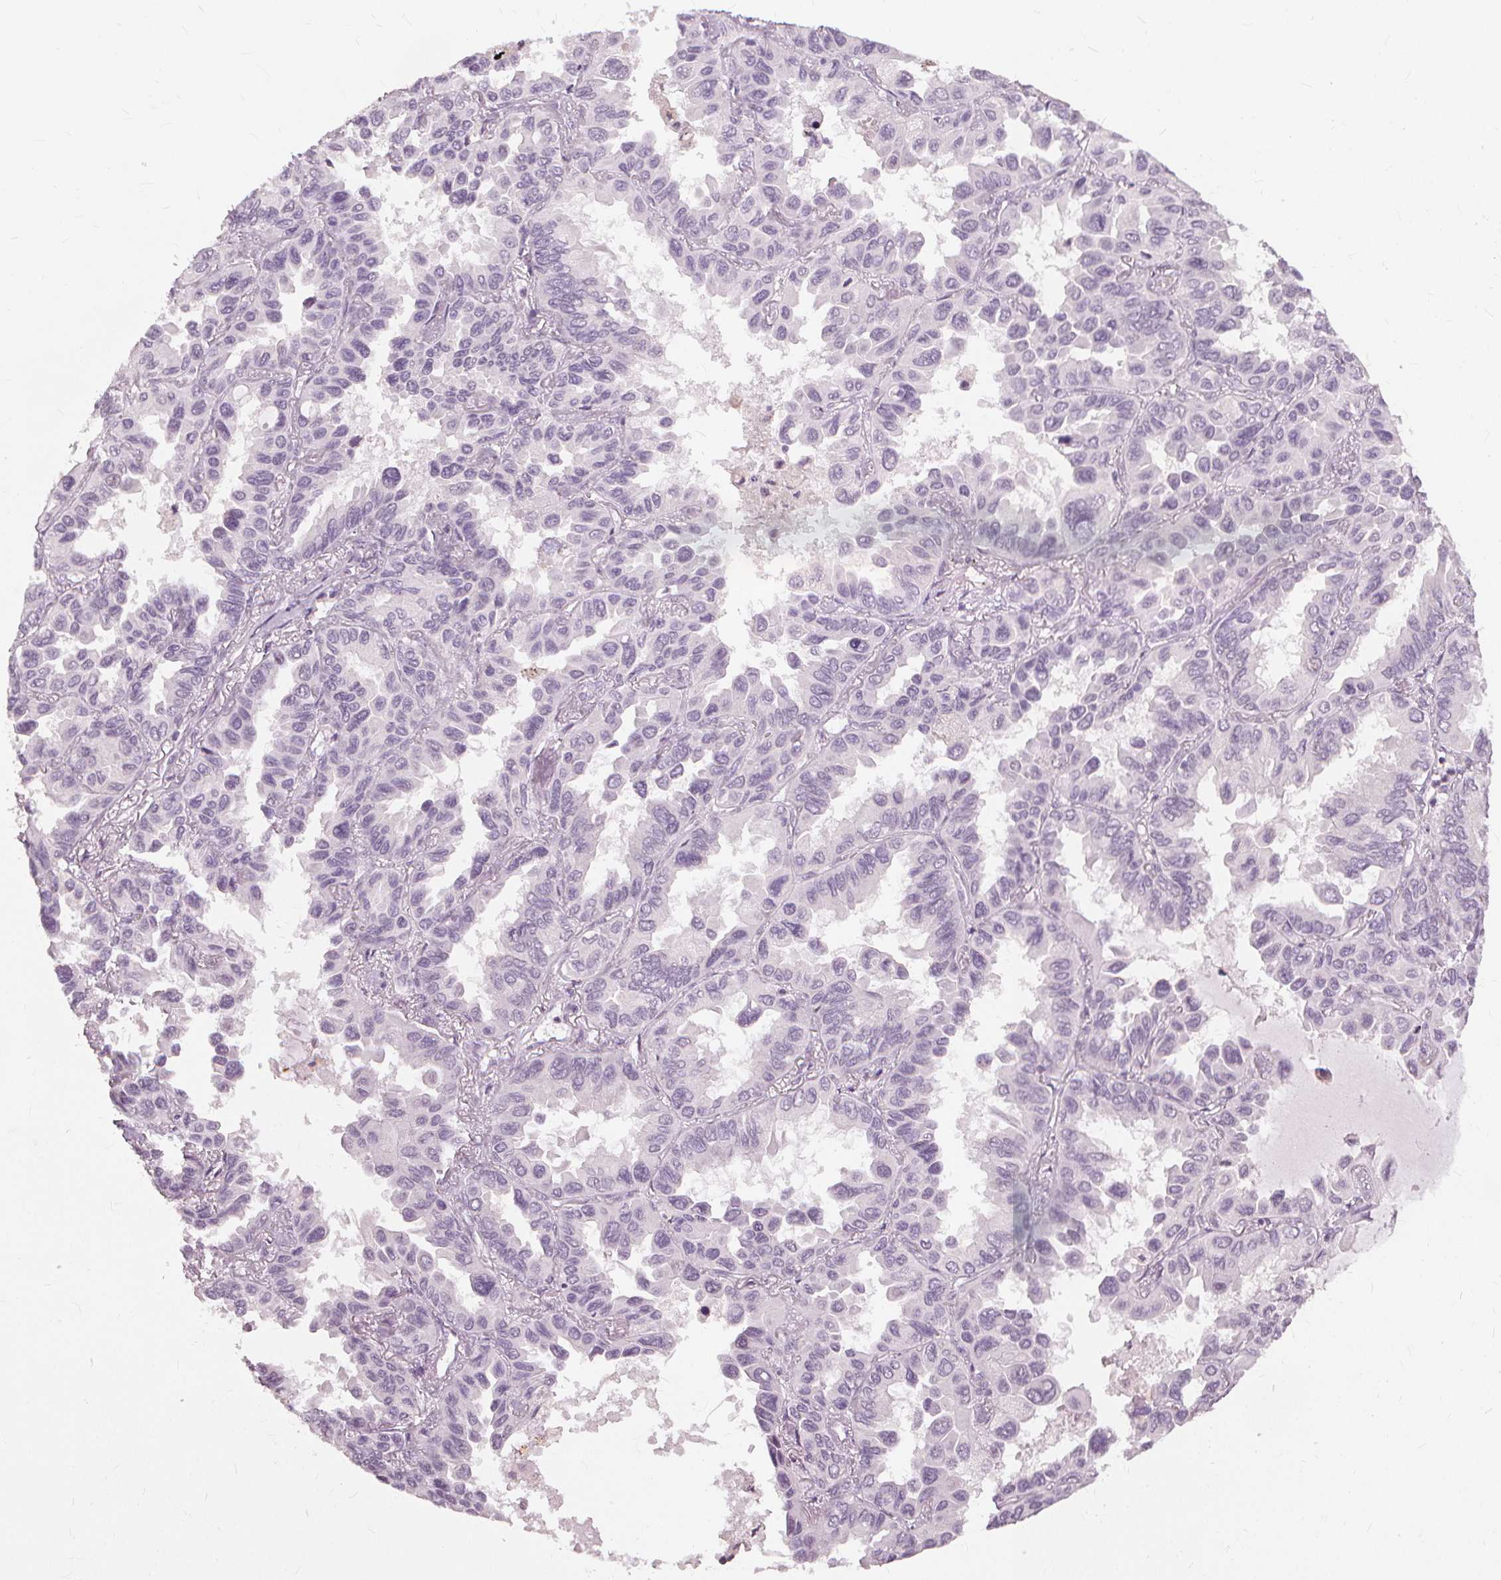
{"staining": {"intensity": "negative", "quantity": "none", "location": "none"}, "tissue": "lung cancer", "cell_type": "Tumor cells", "image_type": "cancer", "snomed": [{"axis": "morphology", "description": "Adenocarcinoma, NOS"}, {"axis": "topography", "description": "Lung"}], "caption": "The micrograph demonstrates no staining of tumor cells in lung cancer (adenocarcinoma). (DAB (3,3'-diaminobenzidine) immunohistochemistry (IHC) with hematoxylin counter stain).", "gene": "SFTPD", "patient": {"sex": "male", "age": 64}}